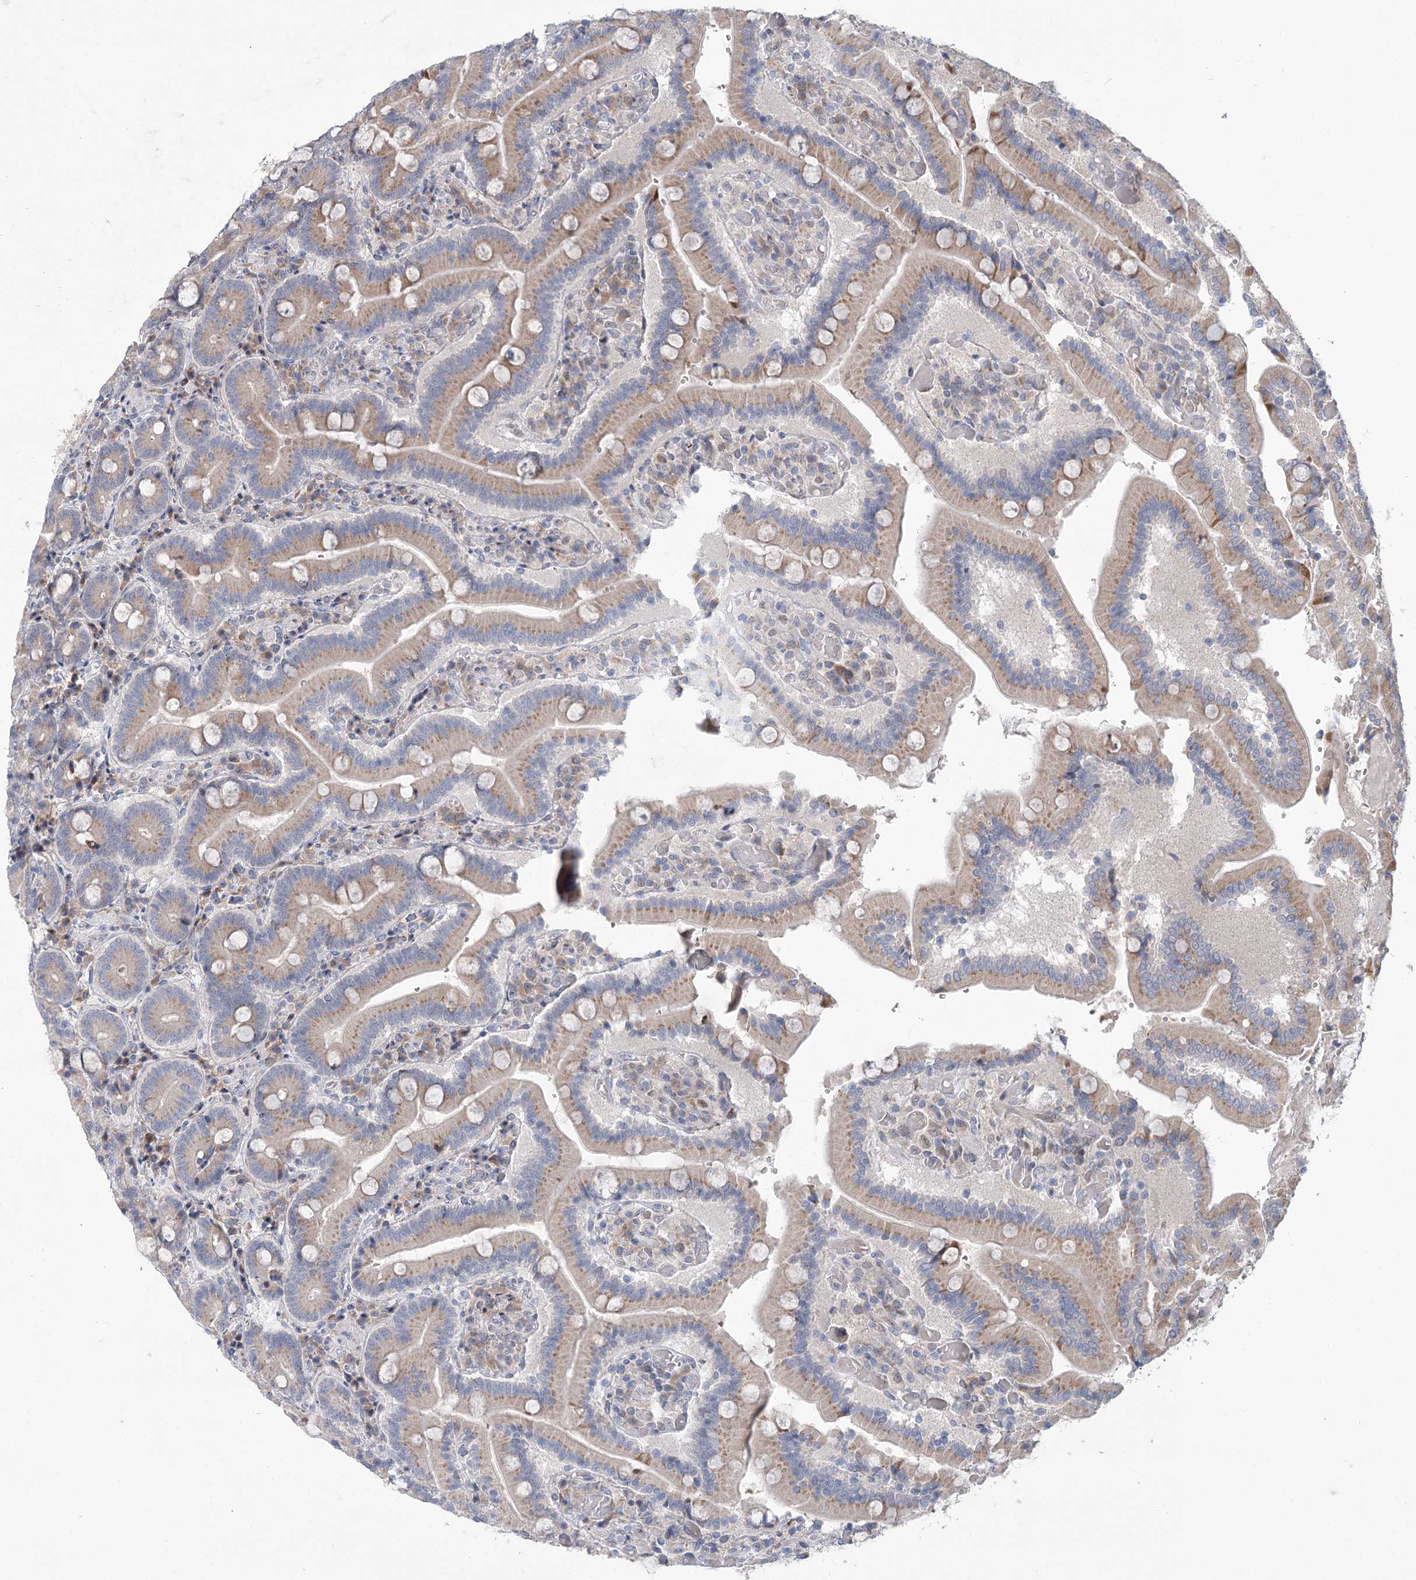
{"staining": {"intensity": "strong", "quantity": "25%-75%", "location": "cytoplasmic/membranous"}, "tissue": "duodenum", "cell_type": "Glandular cells", "image_type": "normal", "snomed": [{"axis": "morphology", "description": "Normal tissue, NOS"}, {"axis": "topography", "description": "Duodenum"}], "caption": "About 25%-75% of glandular cells in benign duodenum reveal strong cytoplasmic/membranous protein expression as visualized by brown immunohistochemical staining.", "gene": "GCNT4", "patient": {"sex": "female", "age": 62}}